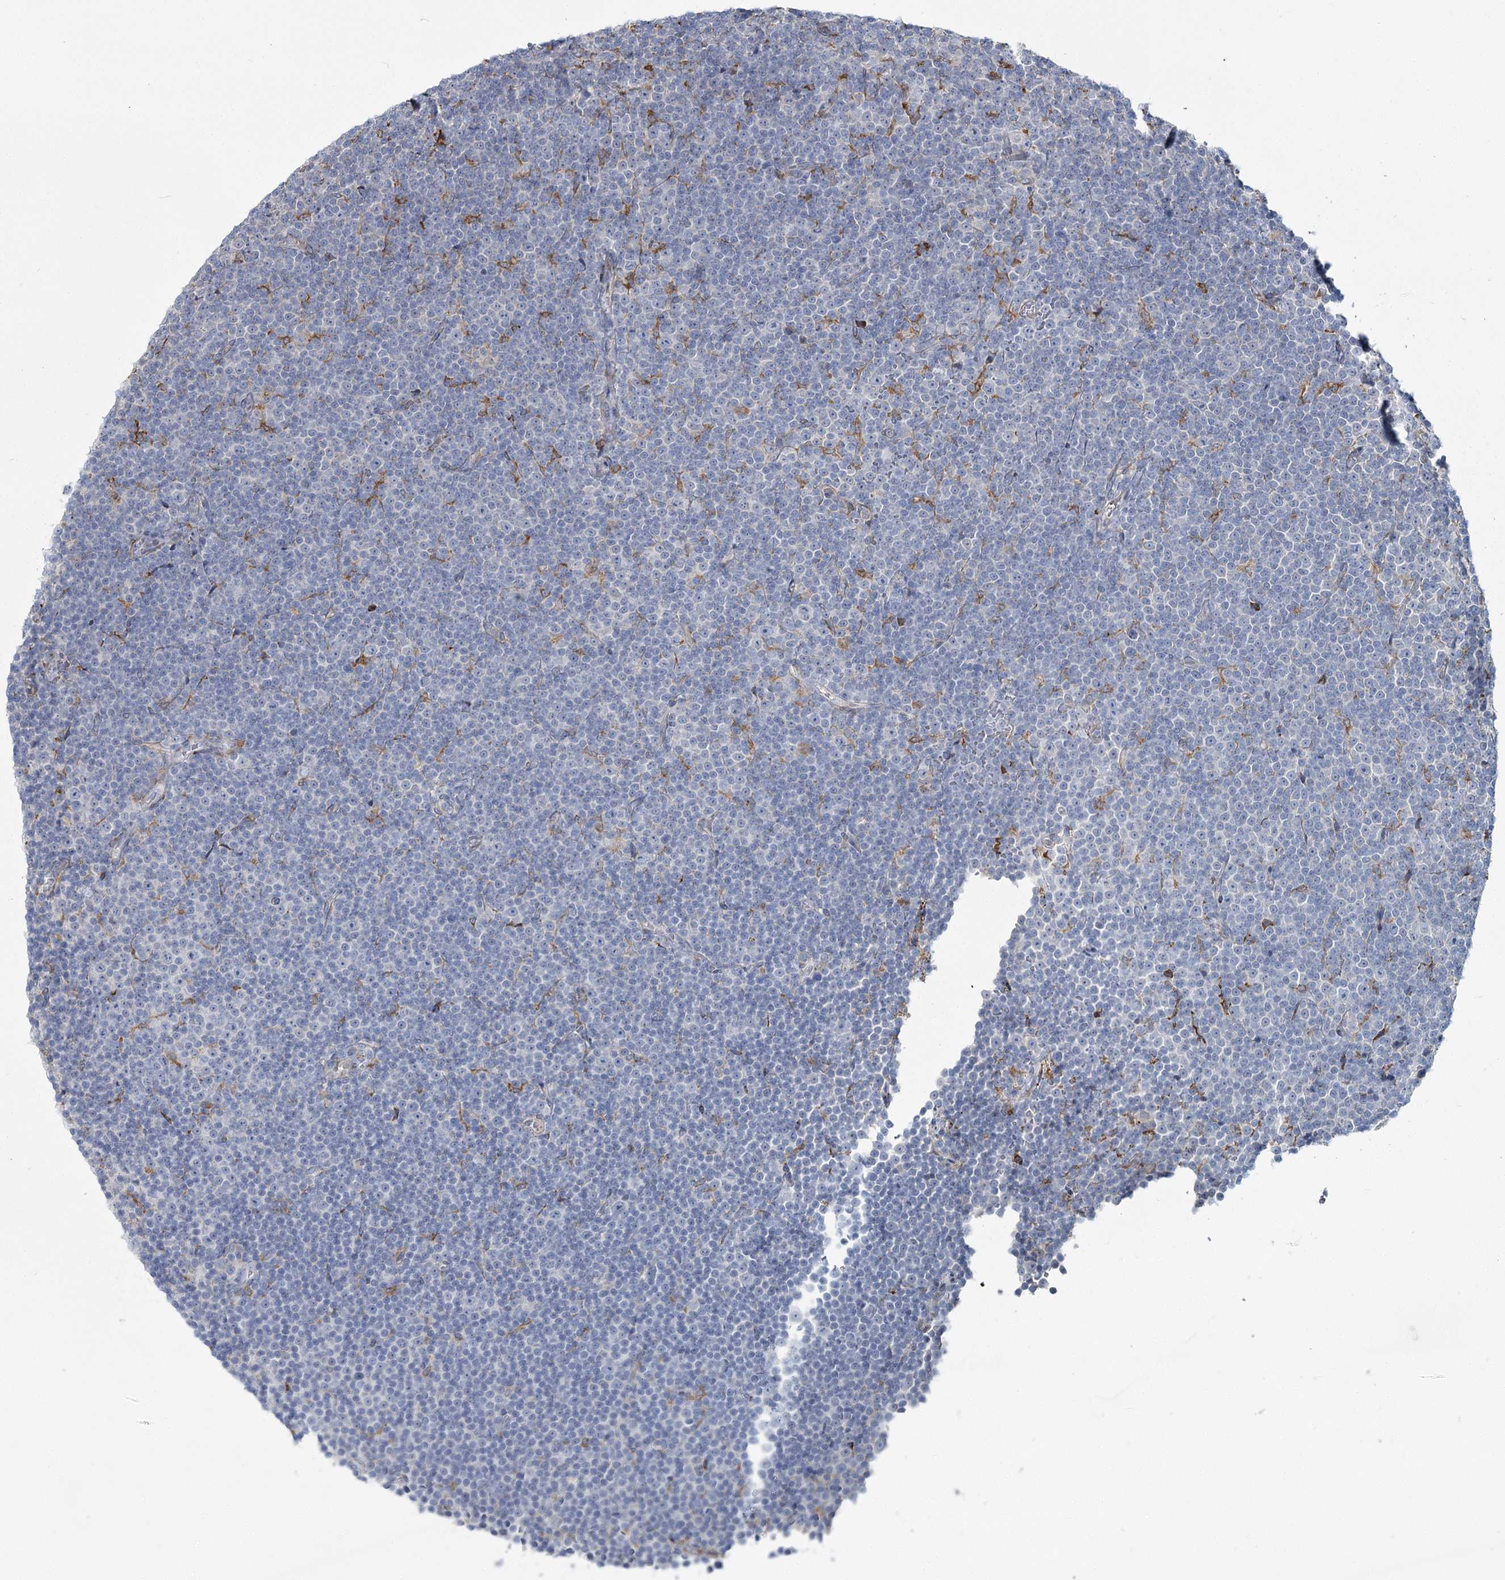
{"staining": {"intensity": "negative", "quantity": "none", "location": "none"}, "tissue": "lymphoma", "cell_type": "Tumor cells", "image_type": "cancer", "snomed": [{"axis": "morphology", "description": "Malignant lymphoma, non-Hodgkin's type, Low grade"}, {"axis": "topography", "description": "Lymph node"}], "caption": "This is an immunohistochemistry histopathology image of low-grade malignant lymphoma, non-Hodgkin's type. There is no staining in tumor cells.", "gene": "ZCCHC9", "patient": {"sex": "female", "age": 67}}